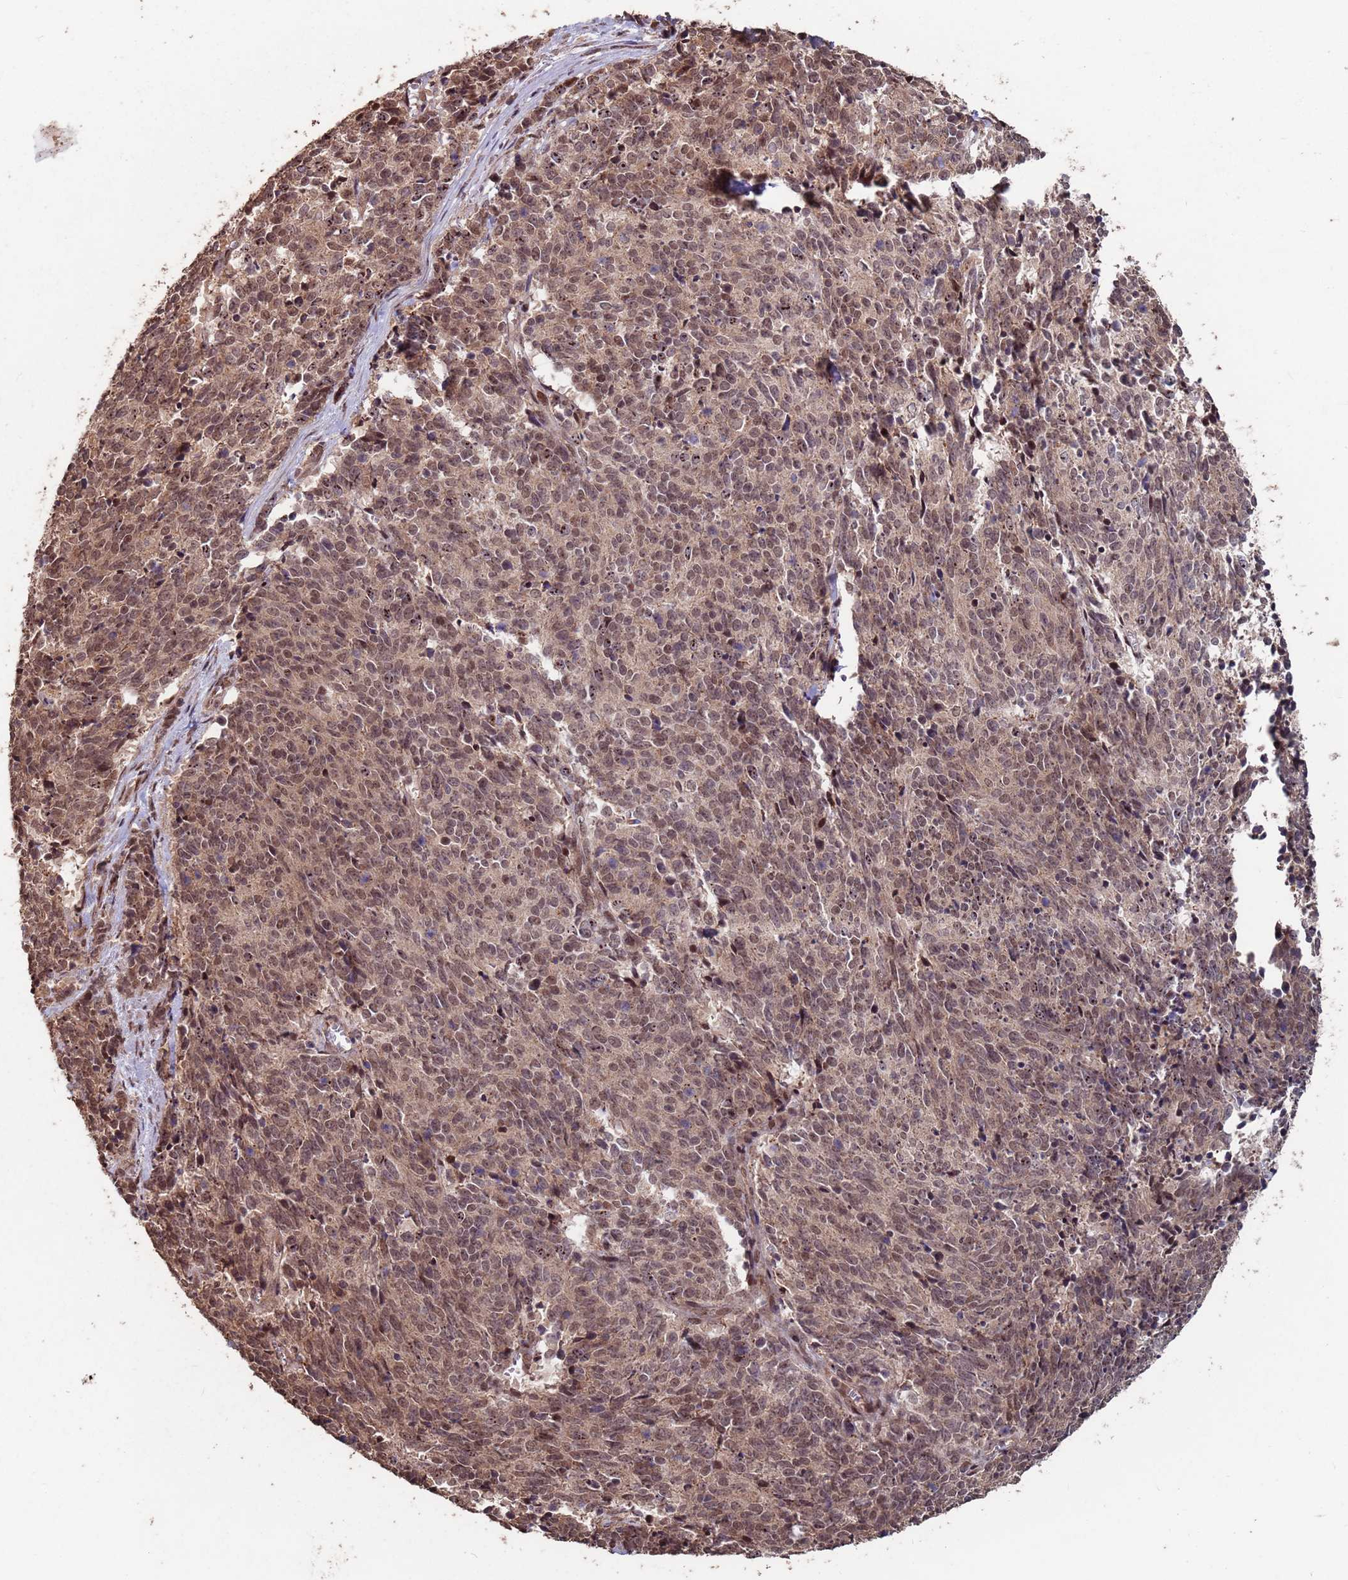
{"staining": {"intensity": "moderate", "quantity": ">75%", "location": "cytoplasmic/membranous,nuclear"}, "tissue": "cervical cancer", "cell_type": "Tumor cells", "image_type": "cancer", "snomed": [{"axis": "morphology", "description": "Squamous cell carcinoma, NOS"}, {"axis": "topography", "description": "Cervix"}], "caption": "Human cervical cancer (squamous cell carcinoma) stained for a protein (brown) displays moderate cytoplasmic/membranous and nuclear positive staining in about >75% of tumor cells.", "gene": "PRR7", "patient": {"sex": "female", "age": 29}}